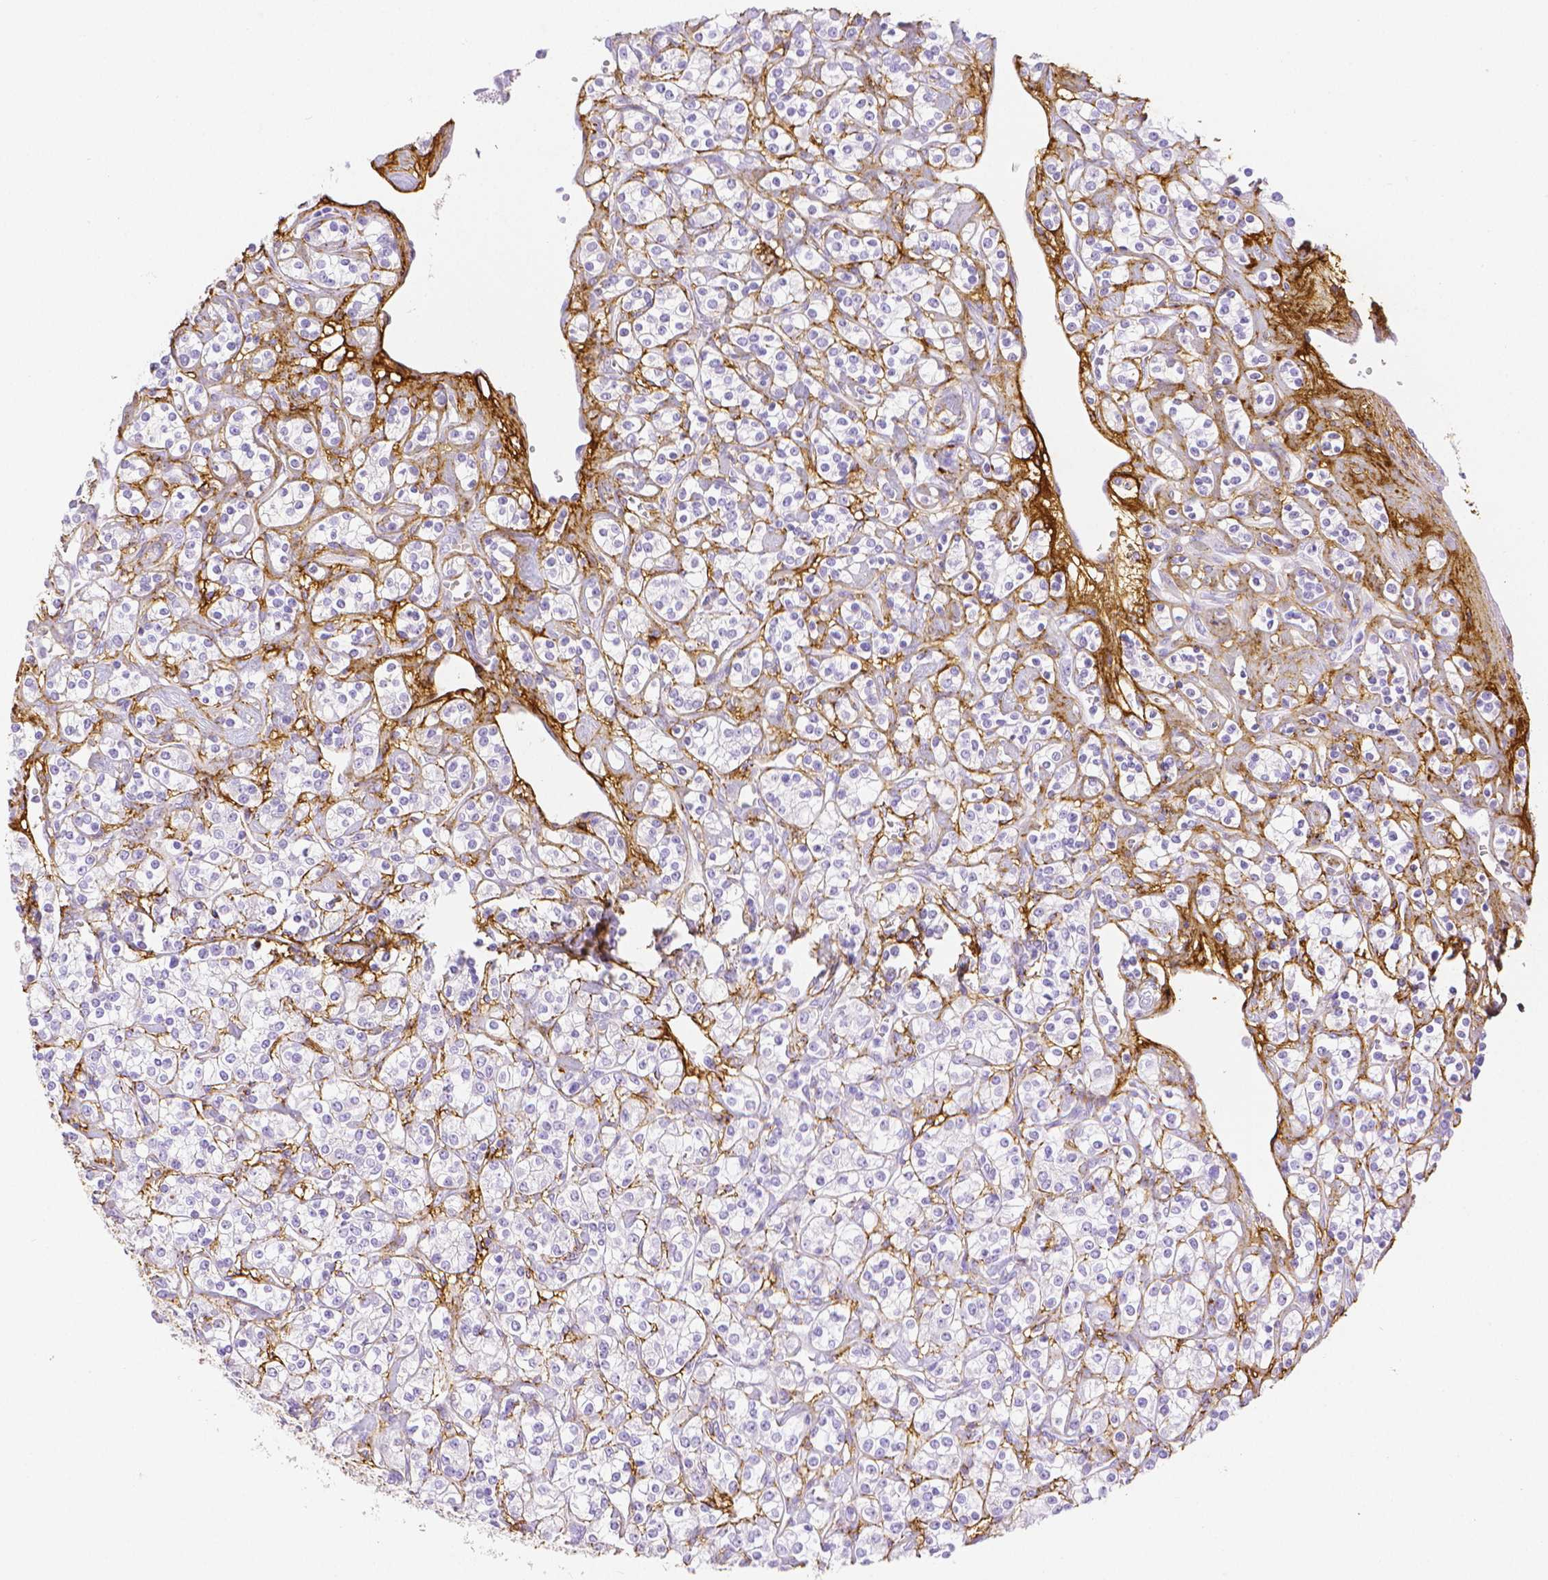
{"staining": {"intensity": "negative", "quantity": "none", "location": "none"}, "tissue": "renal cancer", "cell_type": "Tumor cells", "image_type": "cancer", "snomed": [{"axis": "morphology", "description": "Adenocarcinoma, NOS"}, {"axis": "topography", "description": "Kidney"}], "caption": "The micrograph exhibits no significant expression in tumor cells of renal adenocarcinoma.", "gene": "FBN1", "patient": {"sex": "male", "age": 77}}